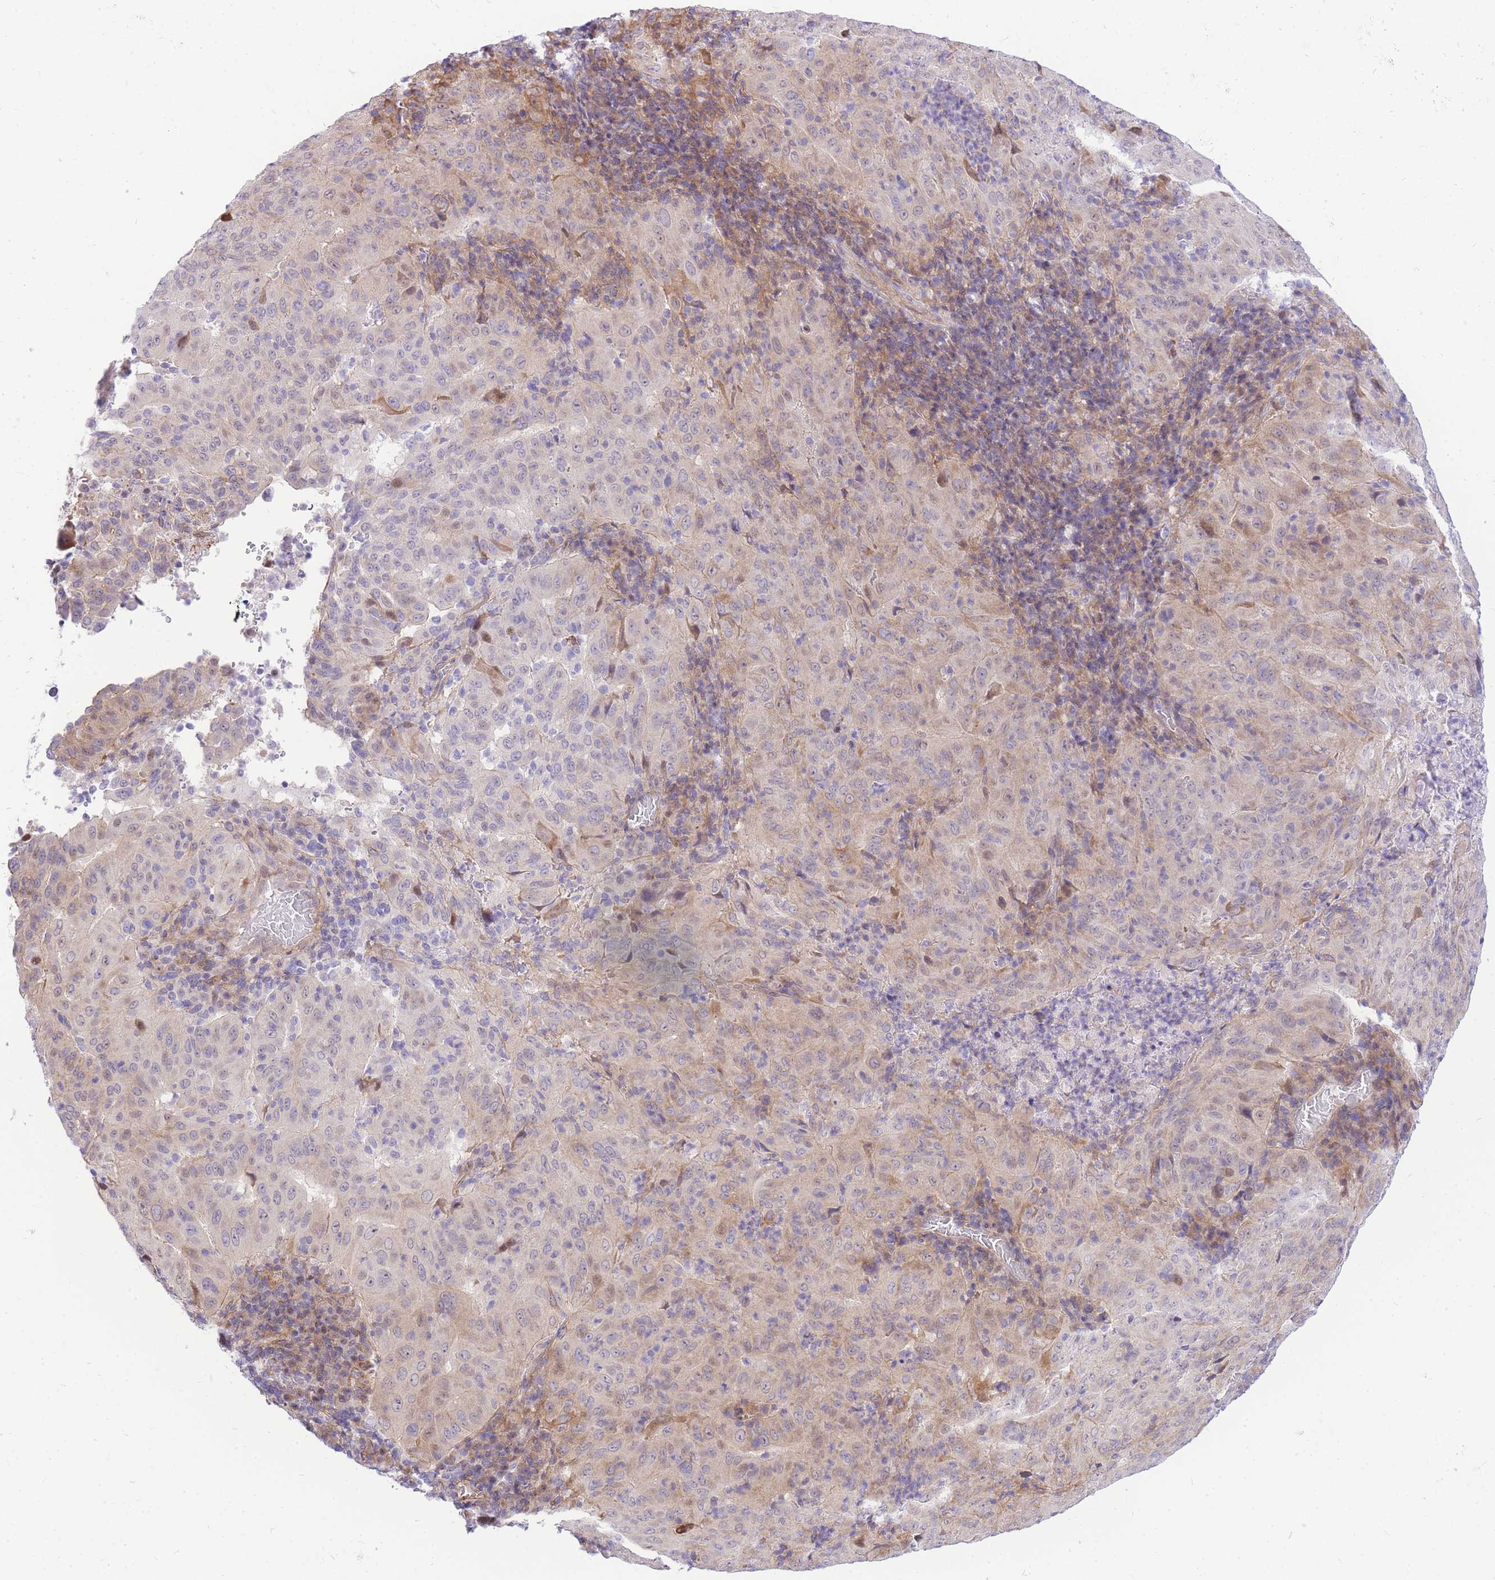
{"staining": {"intensity": "moderate", "quantity": "<25%", "location": "cytoplasmic/membranous"}, "tissue": "pancreatic cancer", "cell_type": "Tumor cells", "image_type": "cancer", "snomed": [{"axis": "morphology", "description": "Adenocarcinoma, NOS"}, {"axis": "topography", "description": "Pancreas"}], "caption": "This image reveals pancreatic adenocarcinoma stained with immunohistochemistry to label a protein in brown. The cytoplasmic/membranous of tumor cells show moderate positivity for the protein. Nuclei are counter-stained blue.", "gene": "S100PBP", "patient": {"sex": "male", "age": 63}}